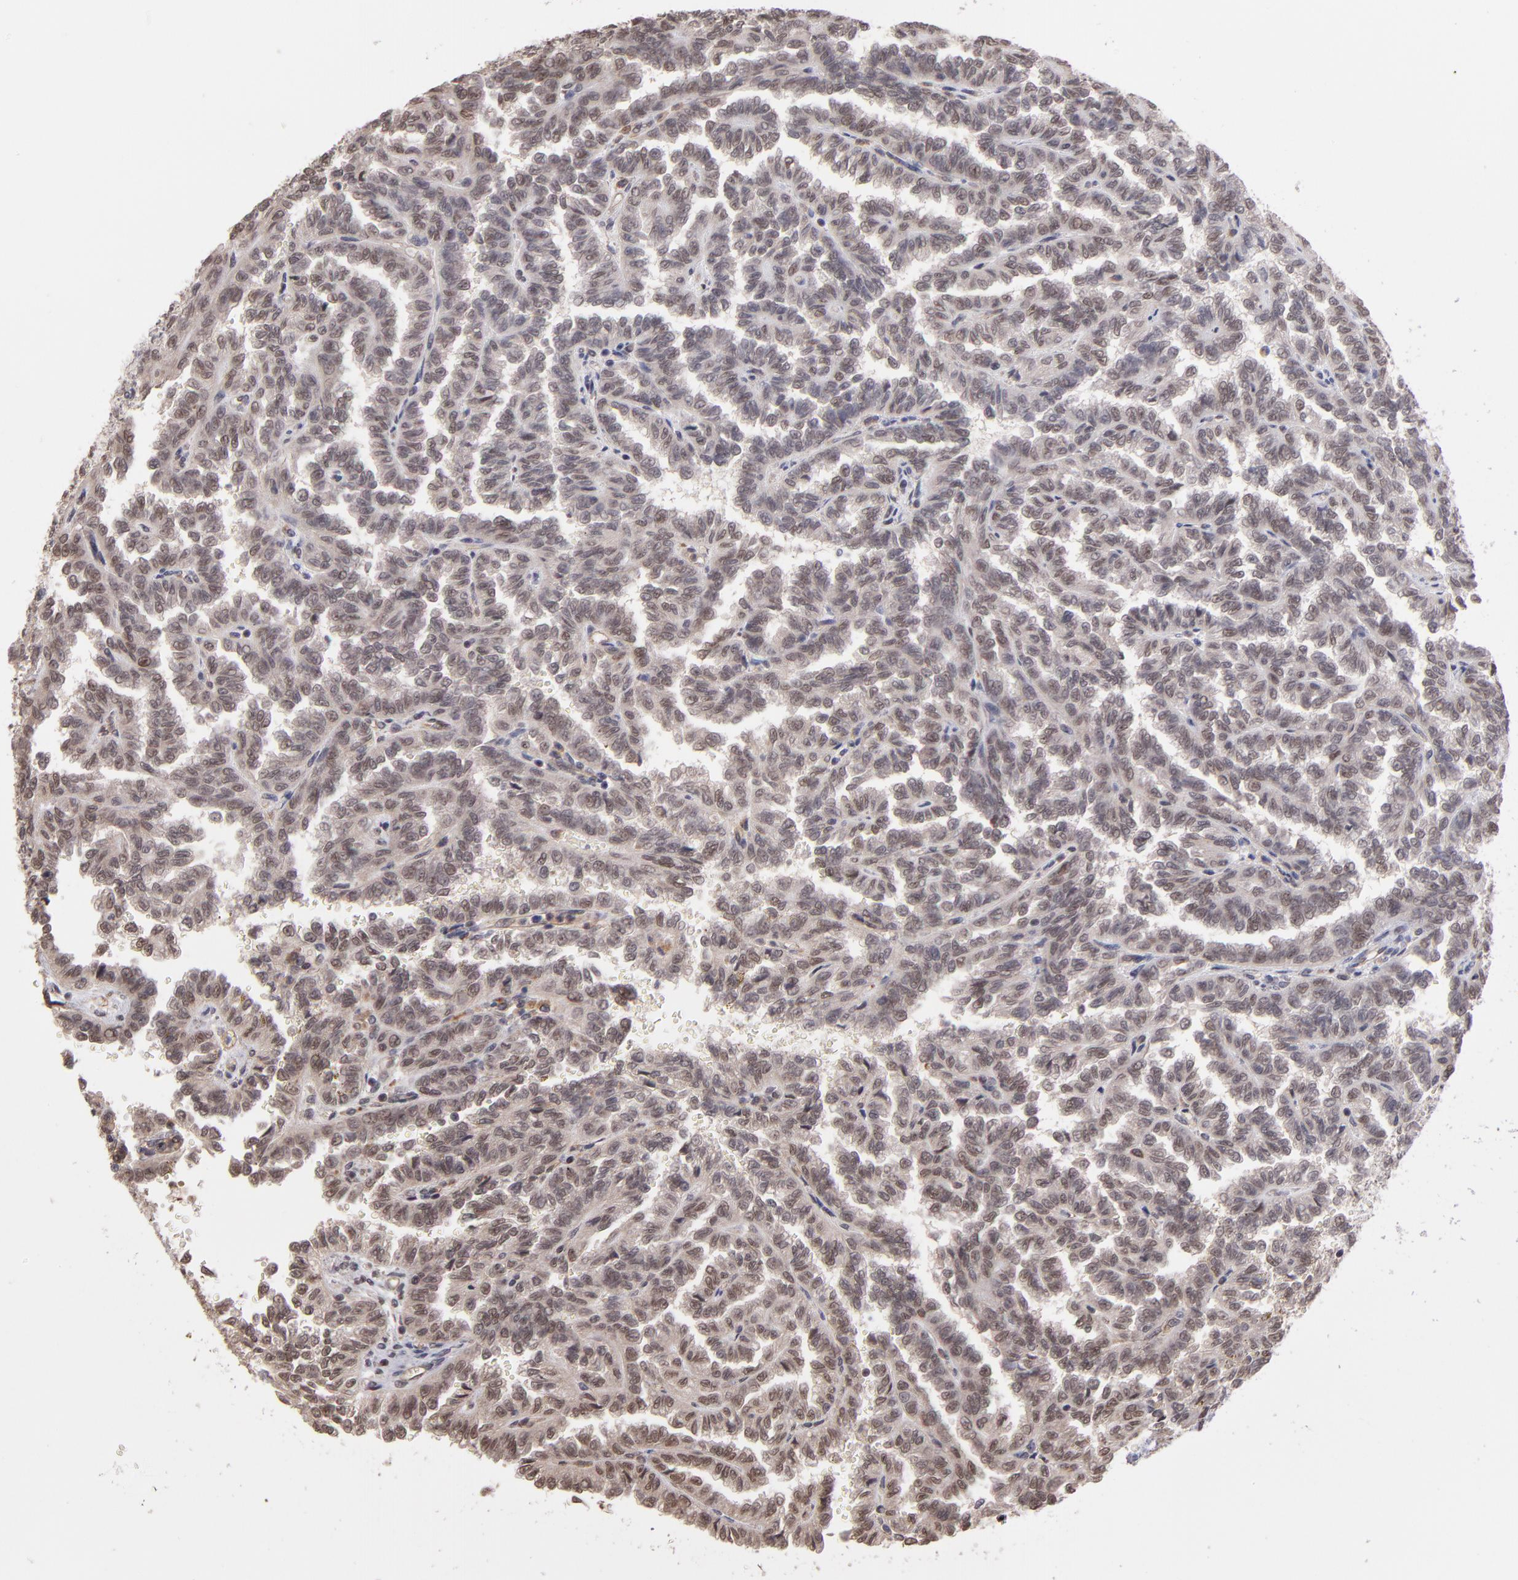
{"staining": {"intensity": "weak", "quantity": "<25%", "location": "nuclear"}, "tissue": "renal cancer", "cell_type": "Tumor cells", "image_type": "cancer", "snomed": [{"axis": "morphology", "description": "Inflammation, NOS"}, {"axis": "morphology", "description": "Adenocarcinoma, NOS"}, {"axis": "topography", "description": "Kidney"}], "caption": "A histopathology image of human renal cancer (adenocarcinoma) is negative for staining in tumor cells.", "gene": "TERF2", "patient": {"sex": "male", "age": 68}}